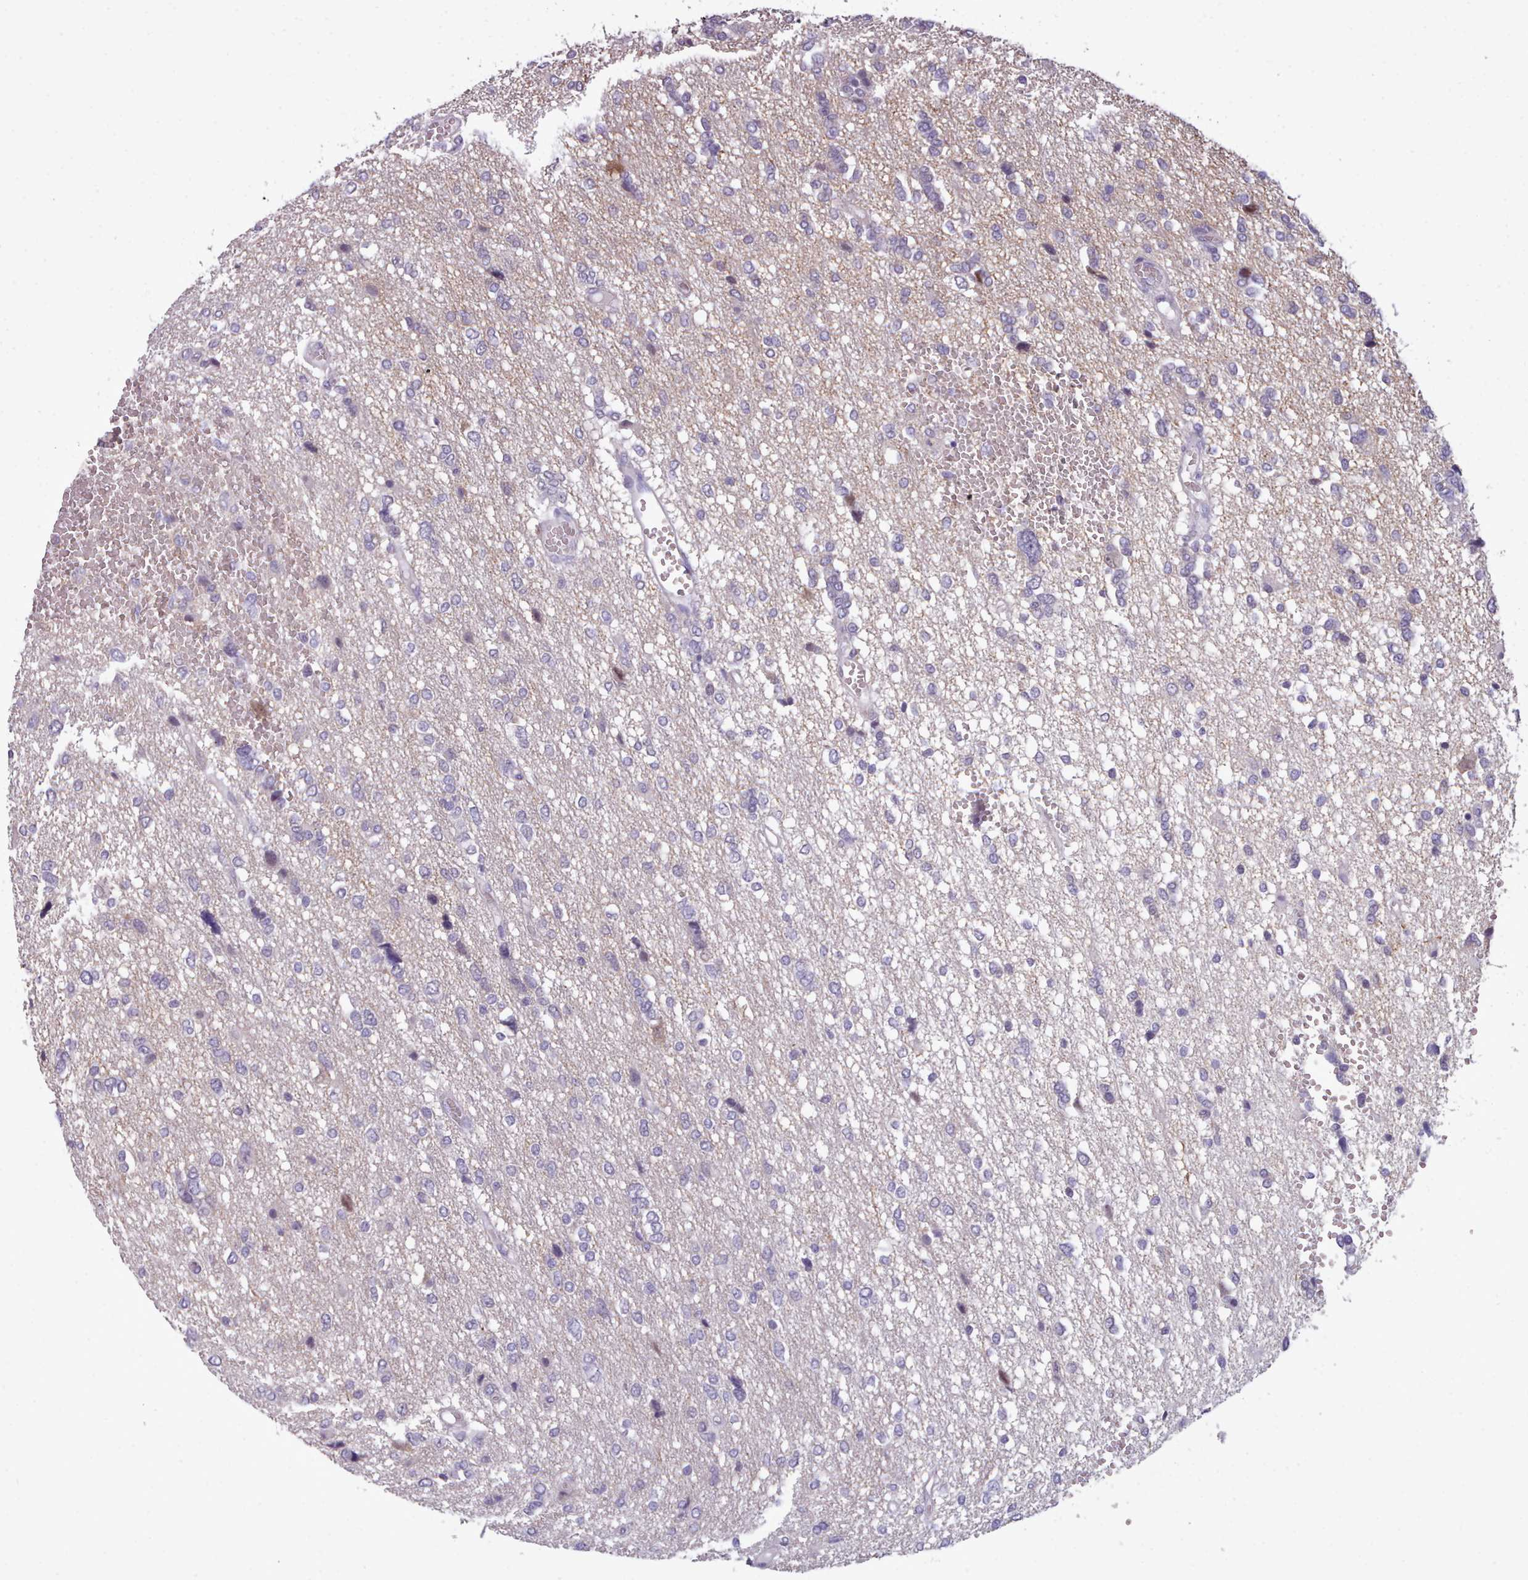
{"staining": {"intensity": "negative", "quantity": "none", "location": "none"}, "tissue": "glioma", "cell_type": "Tumor cells", "image_type": "cancer", "snomed": [{"axis": "morphology", "description": "Glioma, malignant, High grade"}, {"axis": "topography", "description": "Brain"}], "caption": "This is an immunohistochemistry histopathology image of malignant glioma (high-grade). There is no staining in tumor cells.", "gene": "KCTD16", "patient": {"sex": "female", "age": 59}}